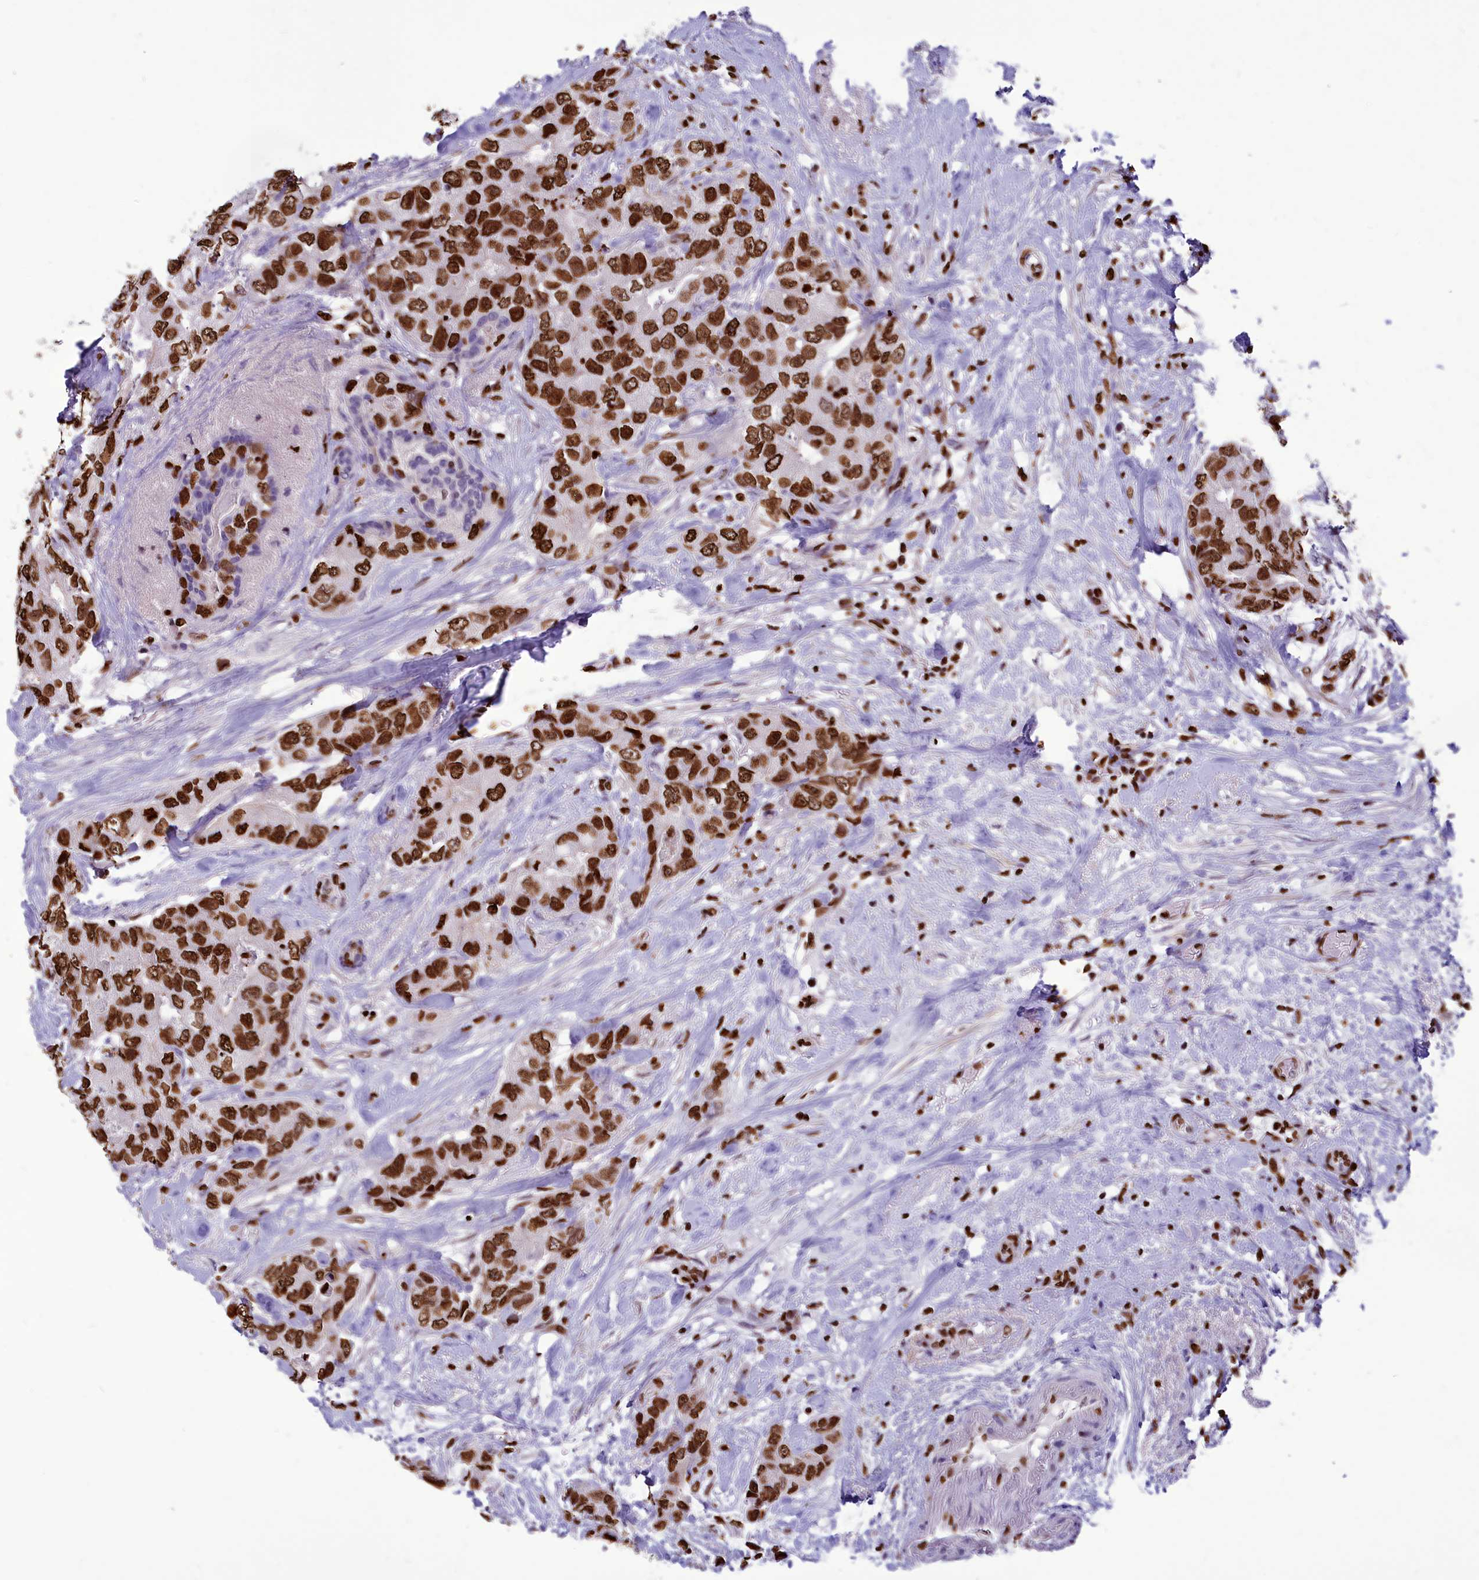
{"staining": {"intensity": "strong", "quantity": ">75%", "location": "nuclear"}, "tissue": "breast cancer", "cell_type": "Tumor cells", "image_type": "cancer", "snomed": [{"axis": "morphology", "description": "Duct carcinoma"}, {"axis": "topography", "description": "Breast"}], "caption": "IHC of human breast invasive ductal carcinoma demonstrates high levels of strong nuclear positivity in approximately >75% of tumor cells.", "gene": "AKAP17A", "patient": {"sex": "female", "age": 62}}